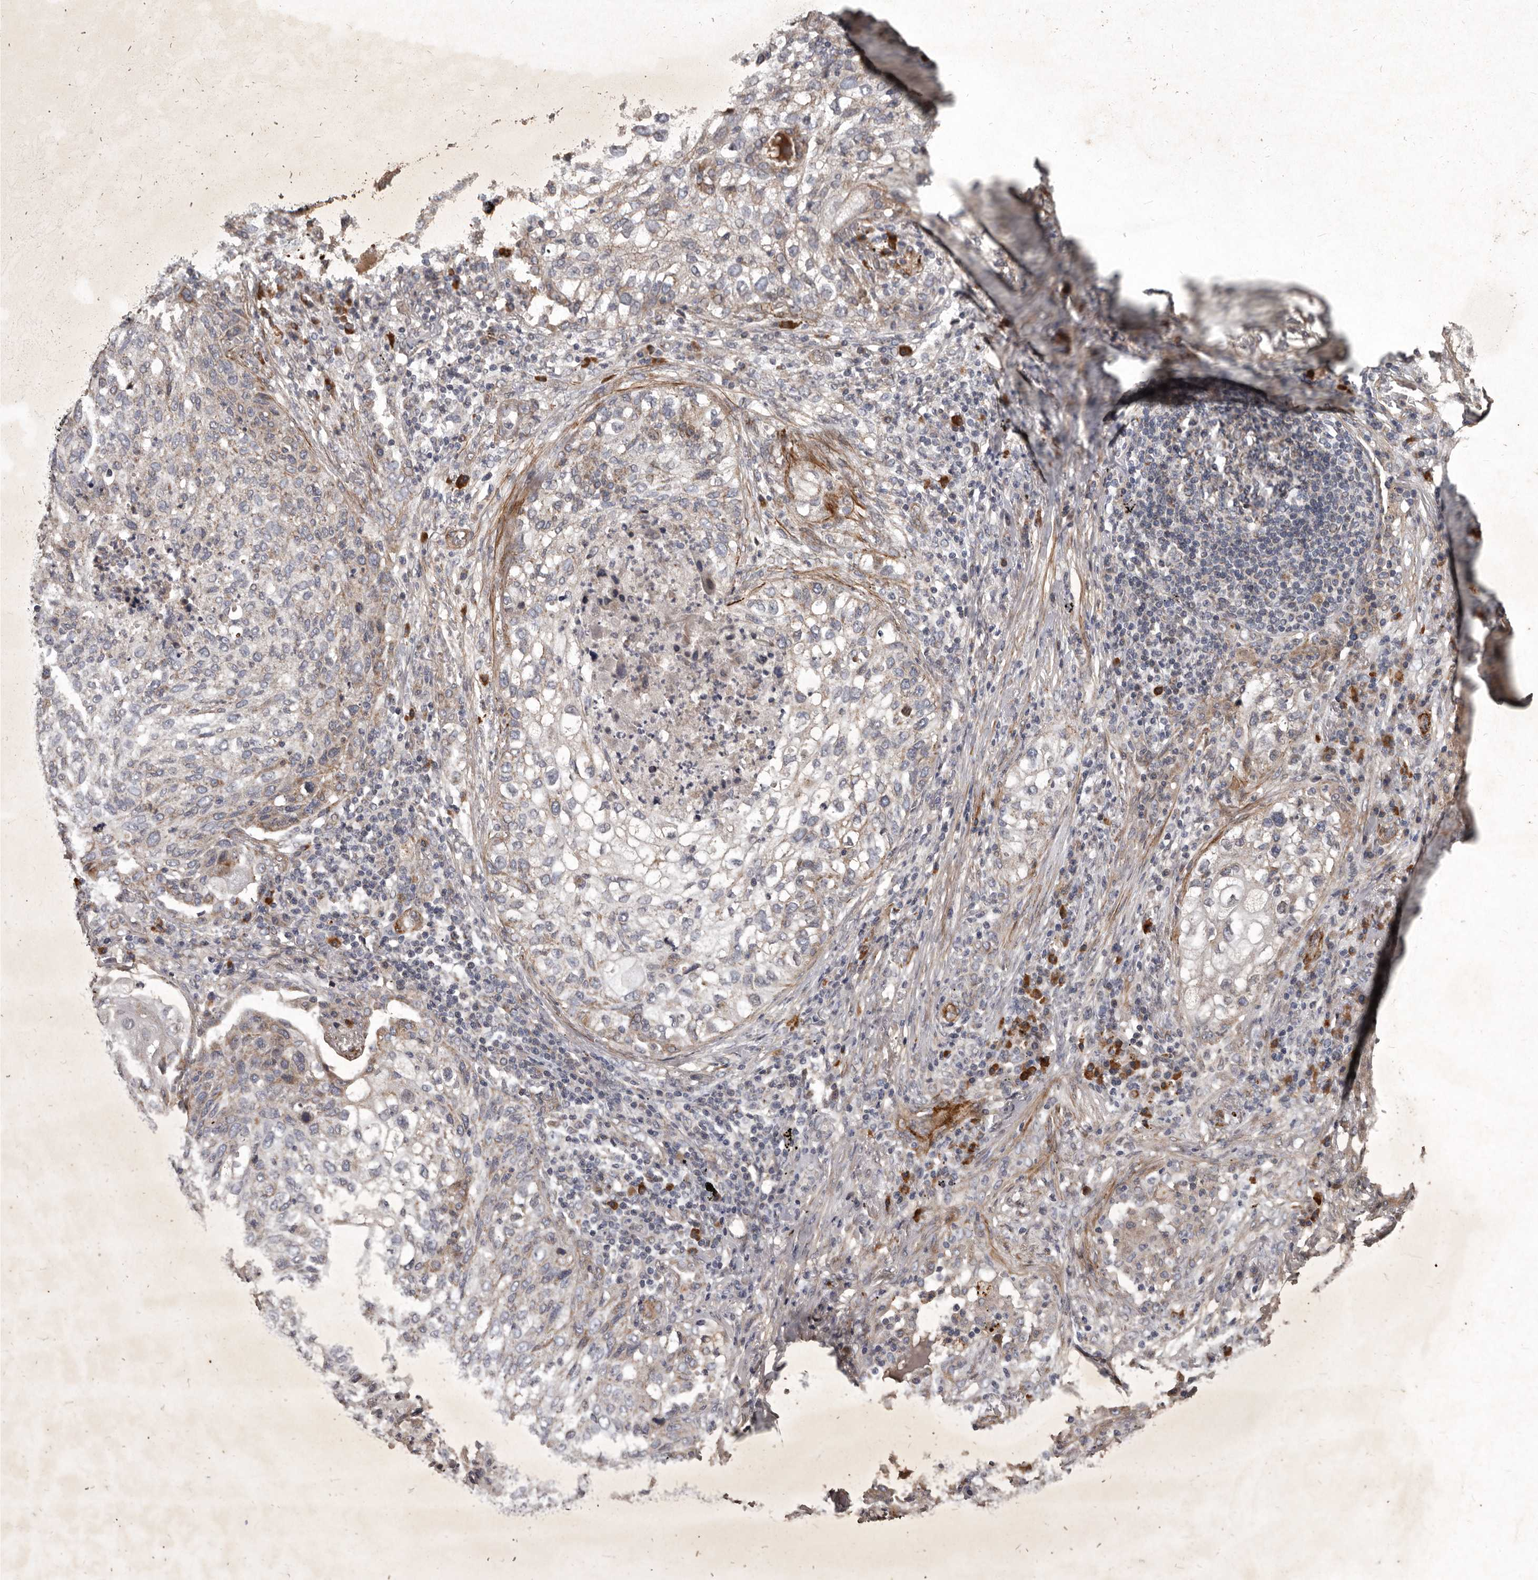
{"staining": {"intensity": "weak", "quantity": "<25%", "location": "cytoplasmic/membranous"}, "tissue": "lung cancer", "cell_type": "Tumor cells", "image_type": "cancer", "snomed": [{"axis": "morphology", "description": "Squamous cell carcinoma, NOS"}, {"axis": "topography", "description": "Lung"}], "caption": "Image shows no significant protein expression in tumor cells of lung cancer (squamous cell carcinoma).", "gene": "MRPS15", "patient": {"sex": "female", "age": 63}}